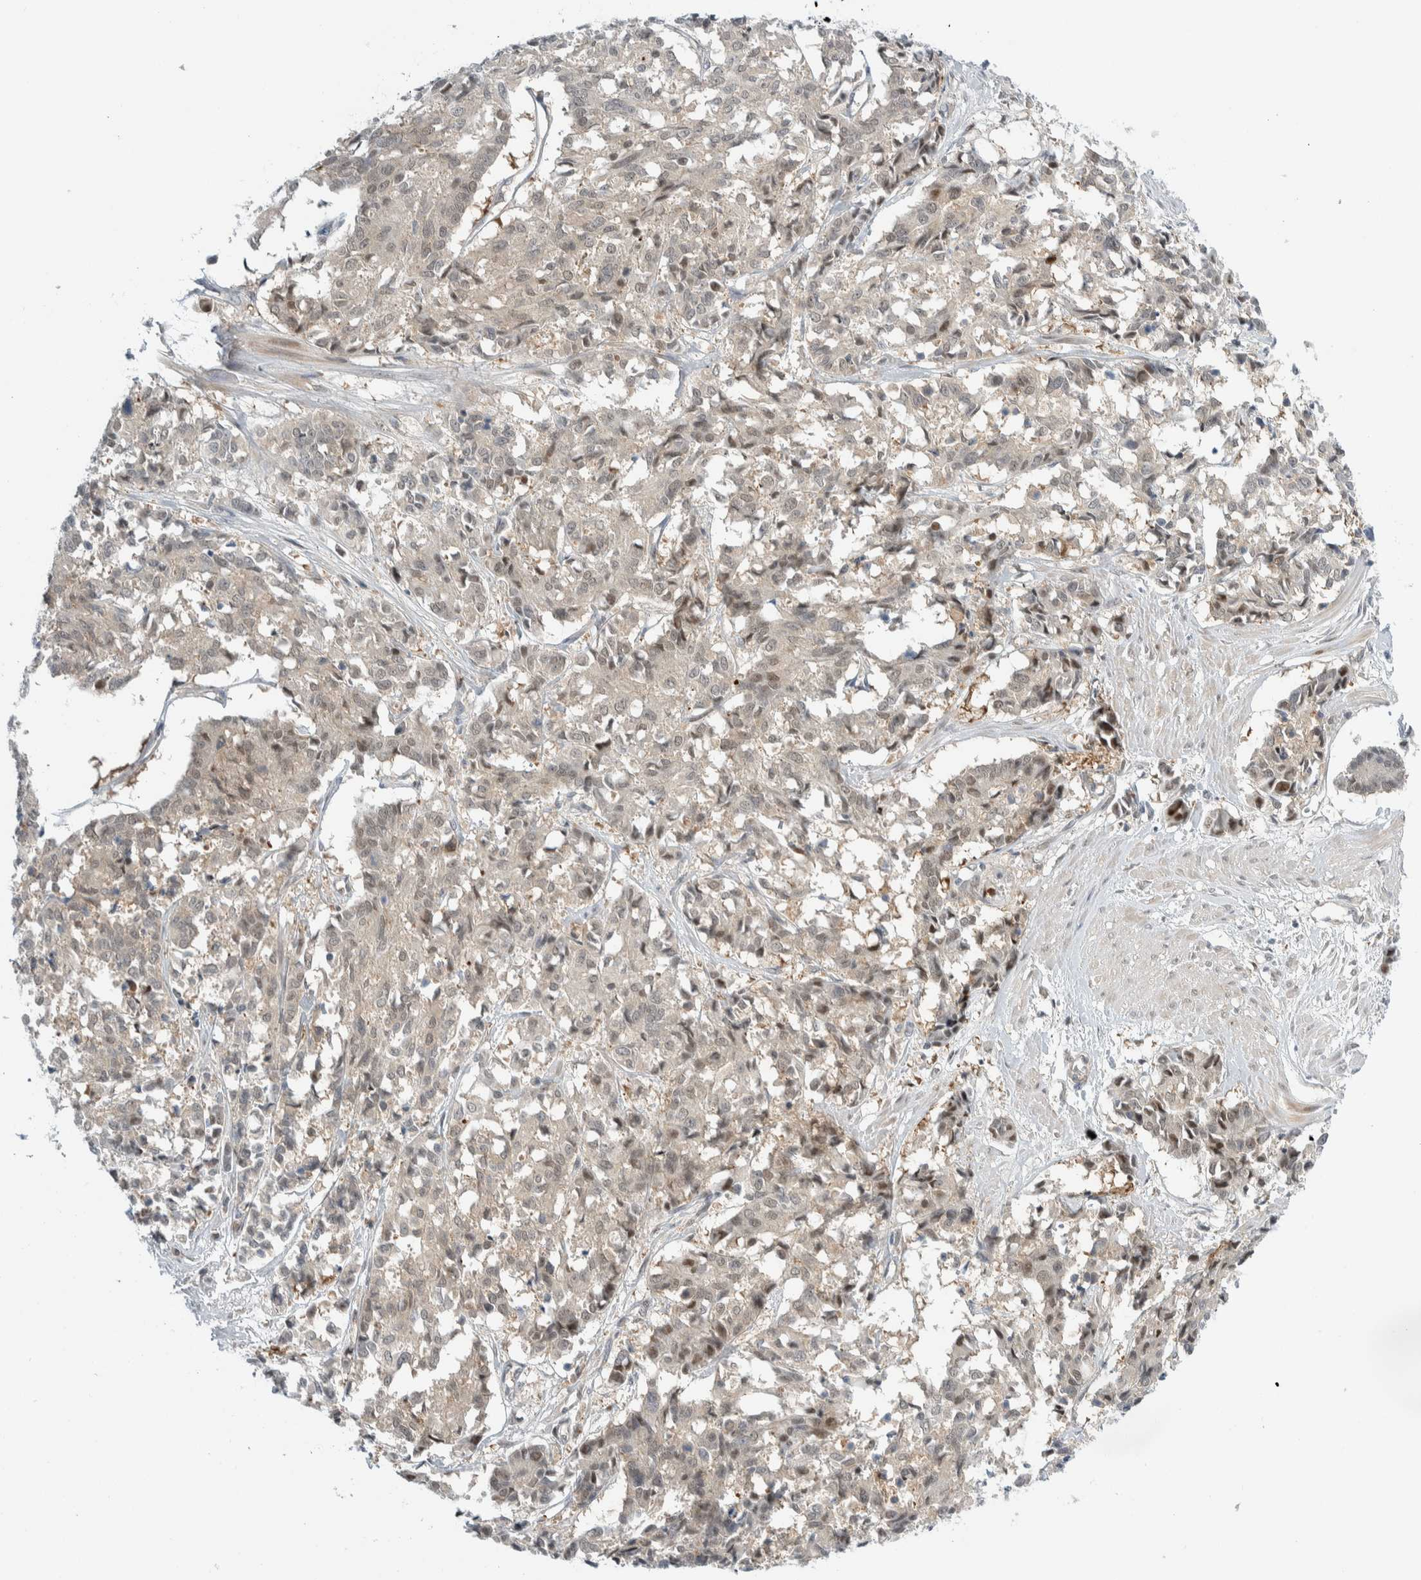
{"staining": {"intensity": "negative", "quantity": "none", "location": "none"}, "tissue": "cervical cancer", "cell_type": "Tumor cells", "image_type": "cancer", "snomed": [{"axis": "morphology", "description": "Squamous cell carcinoma, NOS"}, {"axis": "topography", "description": "Cervix"}], "caption": "IHC micrograph of human cervical cancer stained for a protein (brown), which shows no expression in tumor cells.", "gene": "NCR3LG1", "patient": {"sex": "female", "age": 35}}